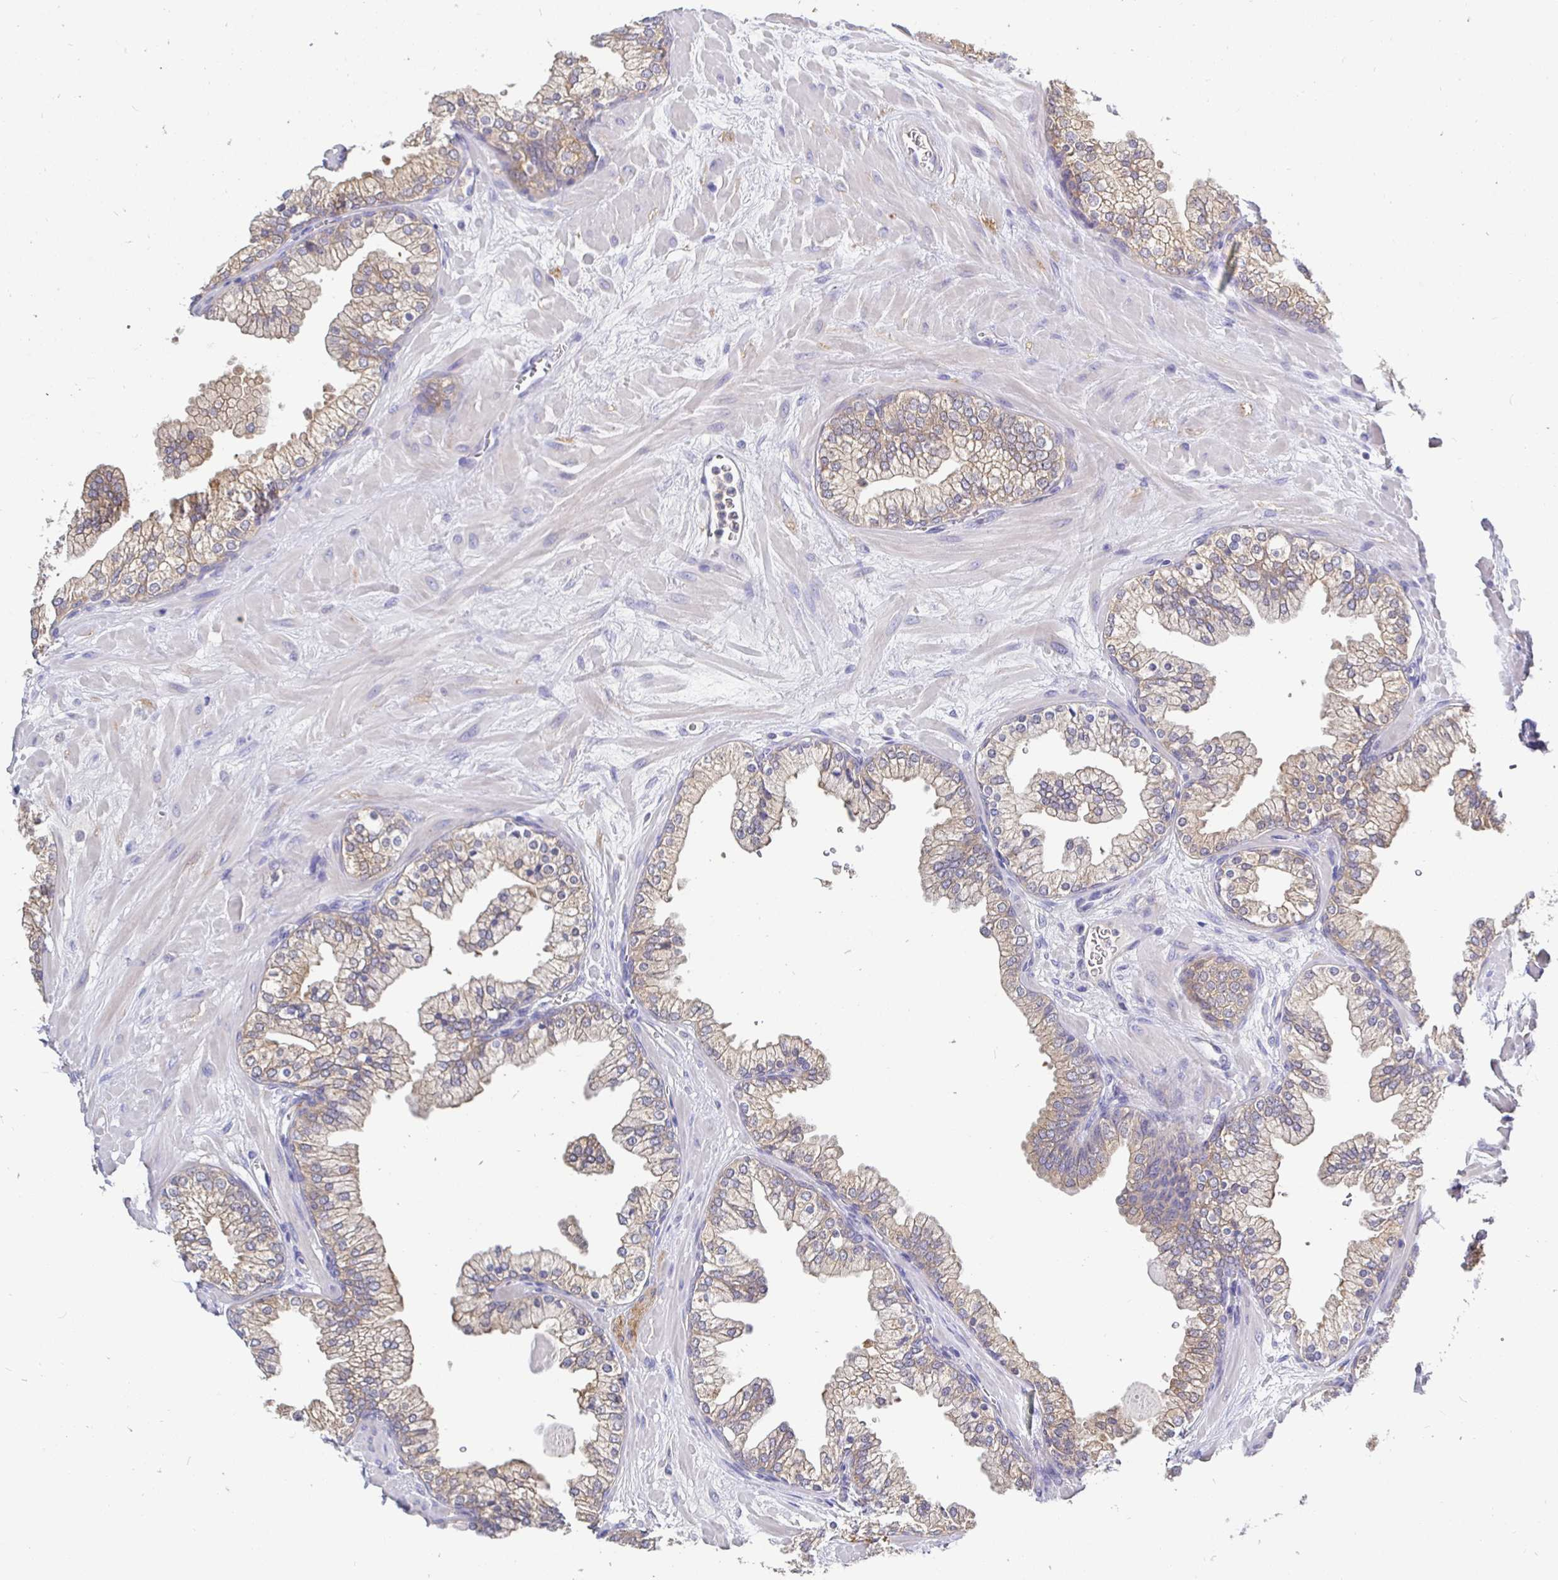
{"staining": {"intensity": "weak", "quantity": ">75%", "location": "cytoplasmic/membranous"}, "tissue": "prostate", "cell_type": "Glandular cells", "image_type": "normal", "snomed": [{"axis": "morphology", "description": "Normal tissue, NOS"}, {"axis": "topography", "description": "Prostate"}, {"axis": "topography", "description": "Peripheral nerve tissue"}], "caption": "Protein staining of unremarkable prostate displays weak cytoplasmic/membranous positivity in approximately >75% of glandular cells. (Brightfield microscopy of DAB IHC at high magnification).", "gene": "KIF21A", "patient": {"sex": "male", "age": 61}}